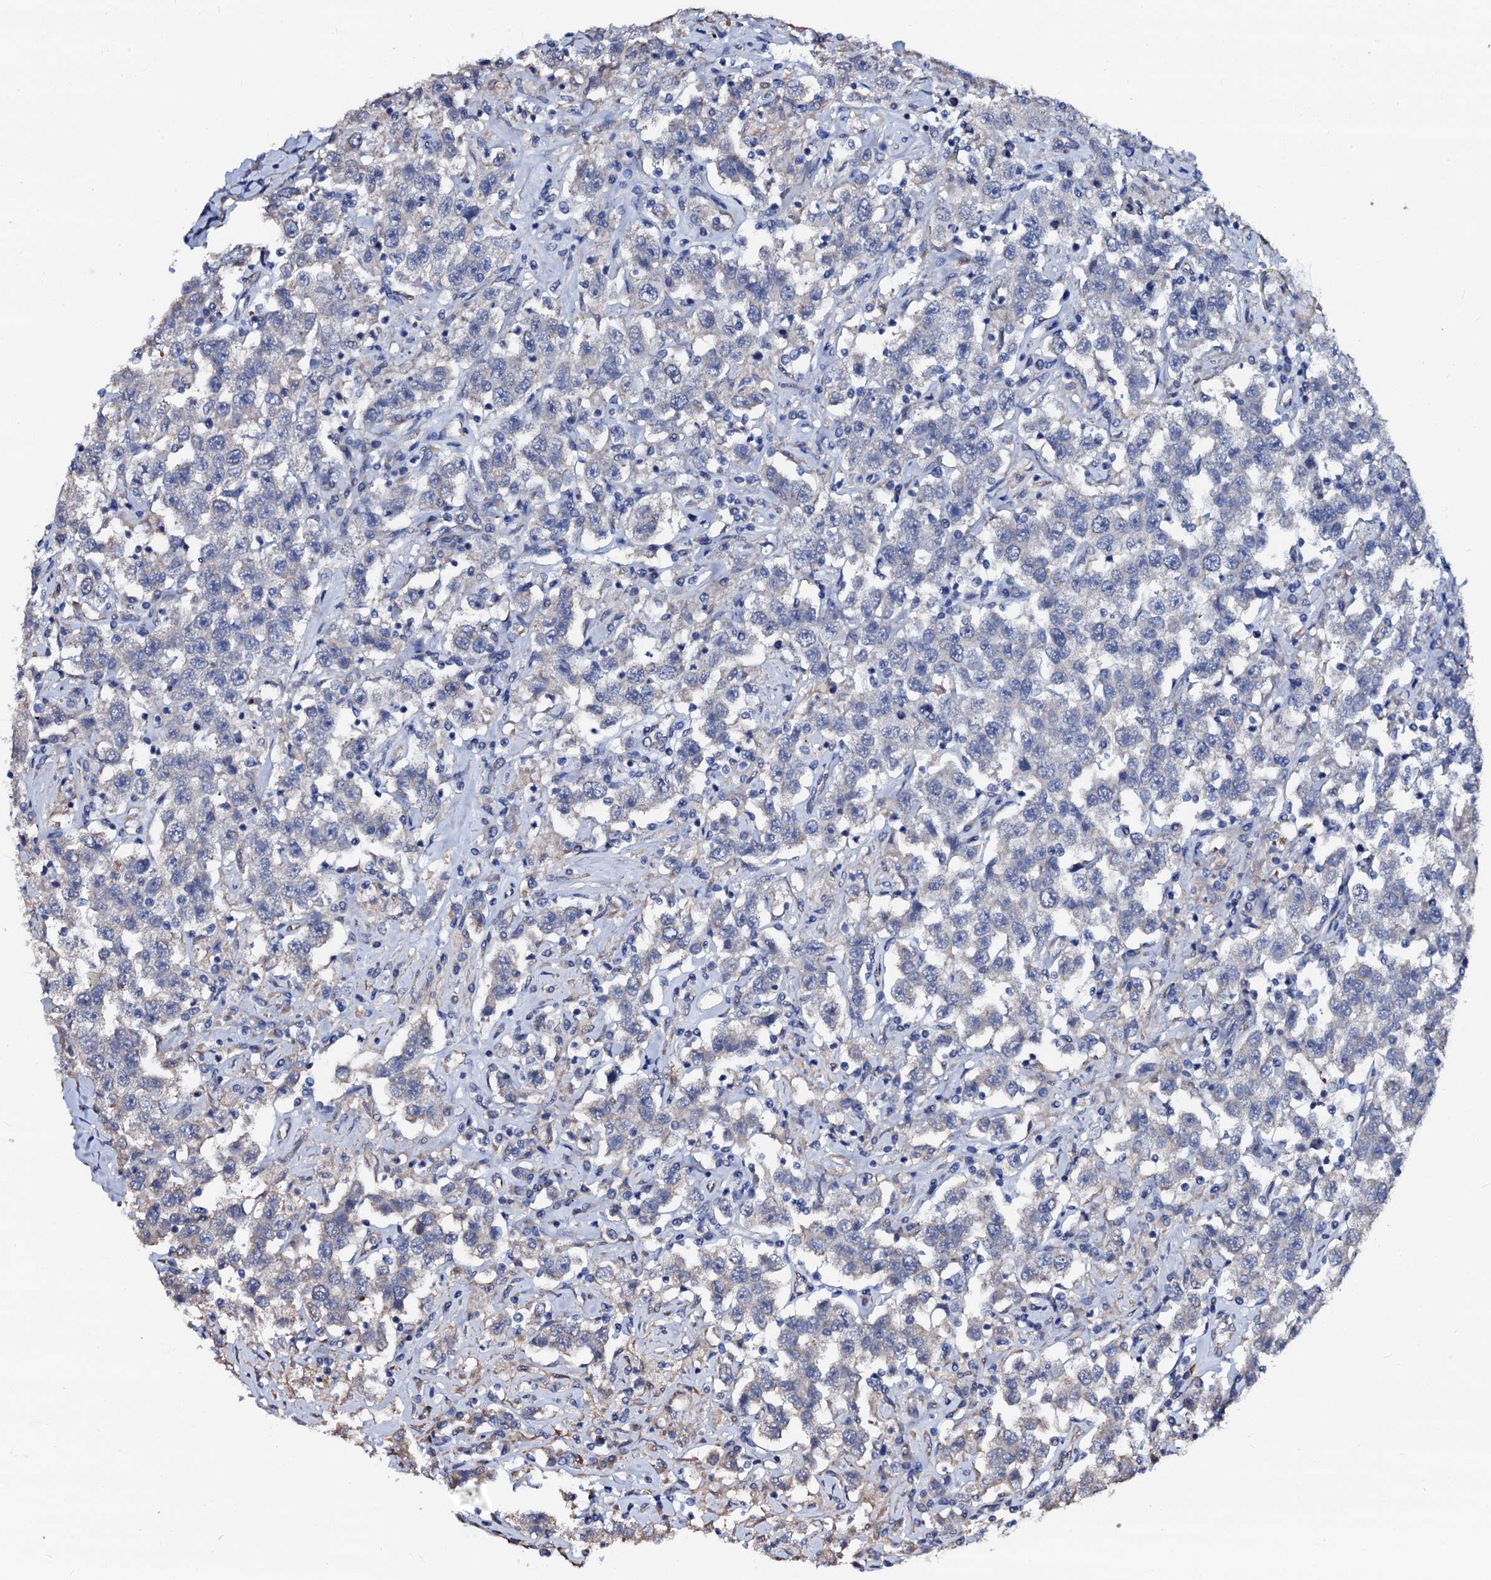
{"staining": {"intensity": "negative", "quantity": "none", "location": "none"}, "tissue": "testis cancer", "cell_type": "Tumor cells", "image_type": "cancer", "snomed": [{"axis": "morphology", "description": "Seminoma, NOS"}, {"axis": "topography", "description": "Testis"}], "caption": "Image shows no significant protein positivity in tumor cells of testis seminoma.", "gene": "AKAP3", "patient": {"sex": "male", "age": 41}}